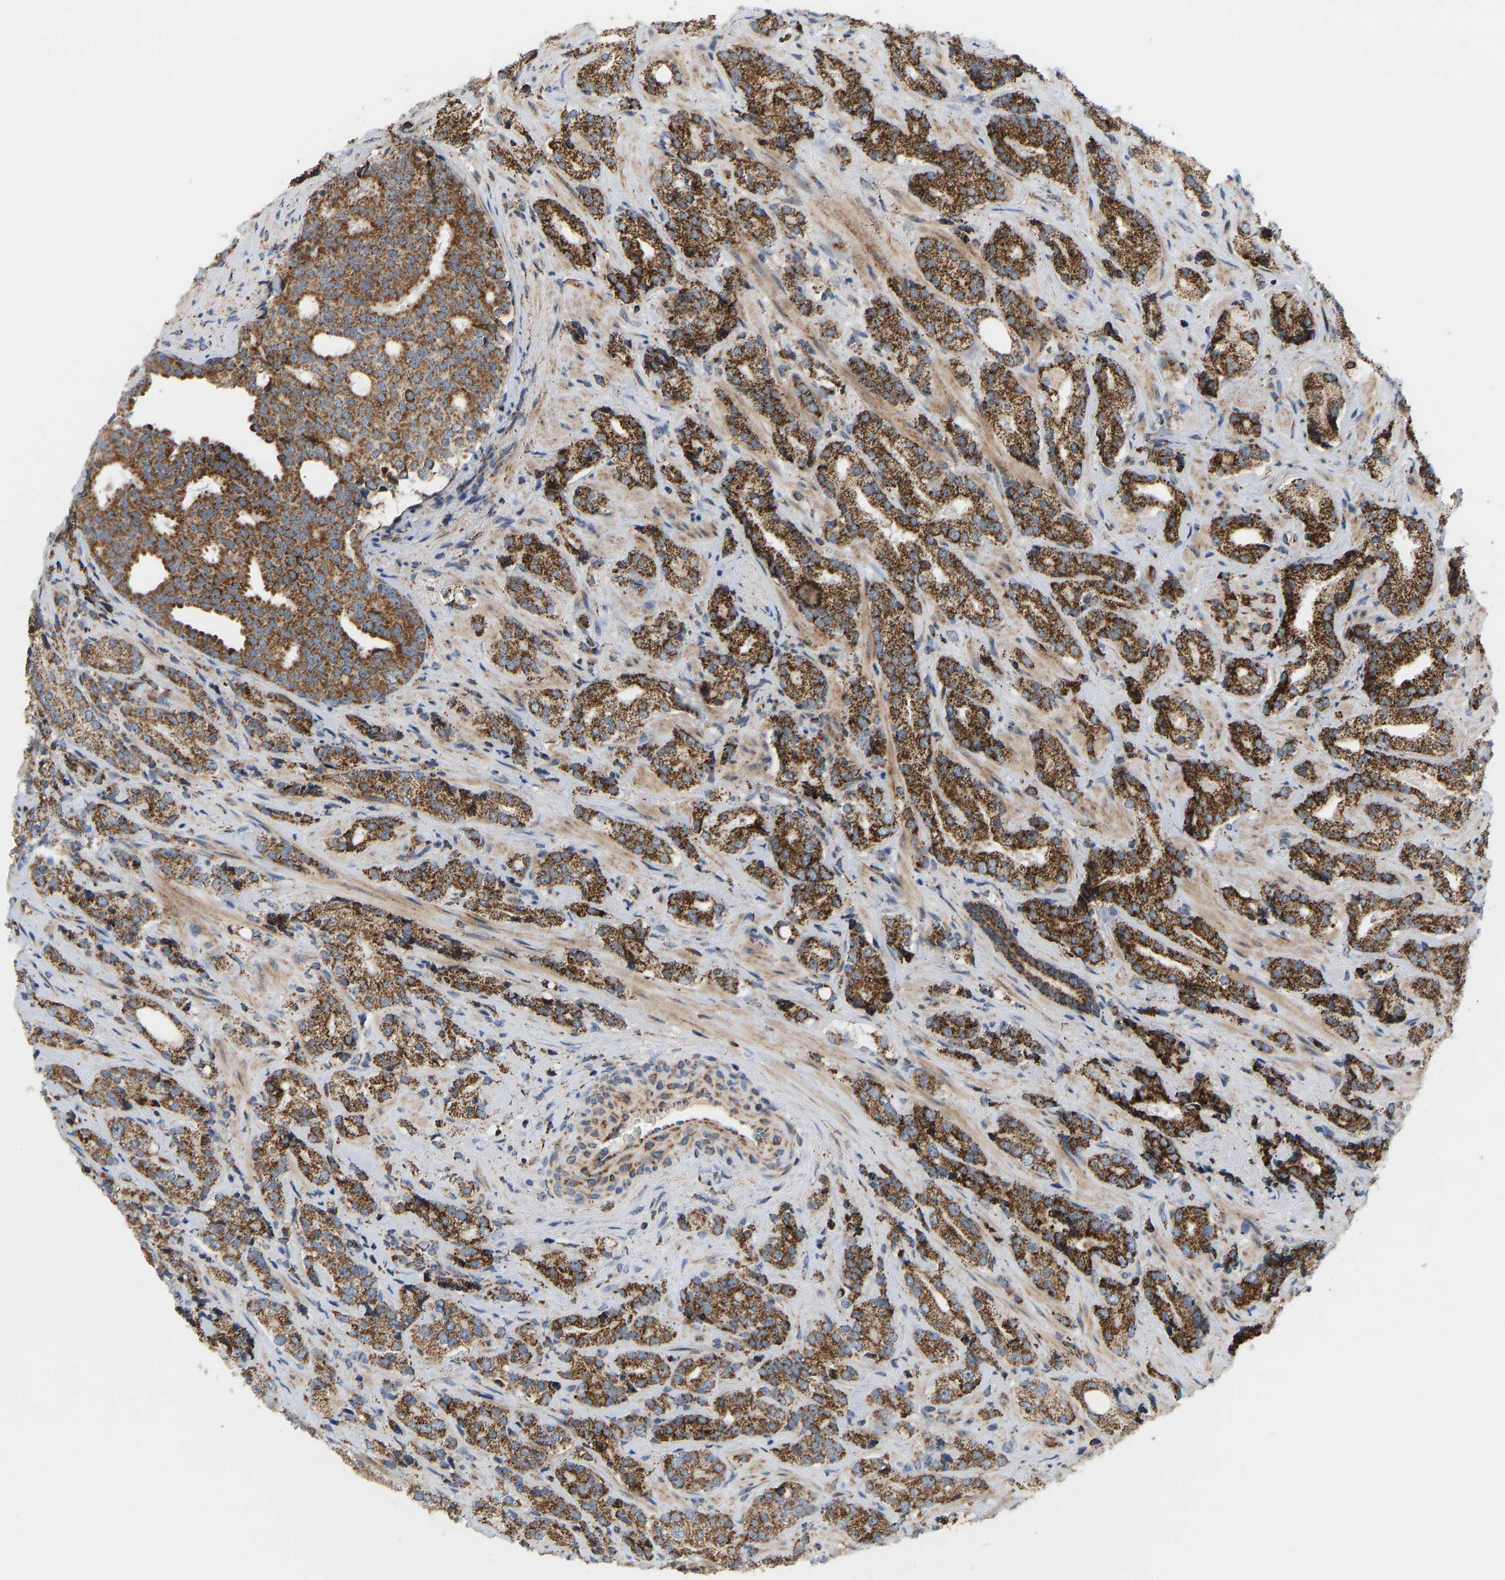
{"staining": {"intensity": "strong", "quantity": ">75%", "location": "cytoplasmic/membranous"}, "tissue": "prostate cancer", "cell_type": "Tumor cells", "image_type": "cancer", "snomed": [{"axis": "morphology", "description": "Adenocarcinoma, High grade"}, {"axis": "topography", "description": "Prostate"}], "caption": "This is a photomicrograph of IHC staining of prostate cancer (adenocarcinoma (high-grade)), which shows strong positivity in the cytoplasmic/membranous of tumor cells.", "gene": "GPSM2", "patient": {"sex": "male", "age": 71}}